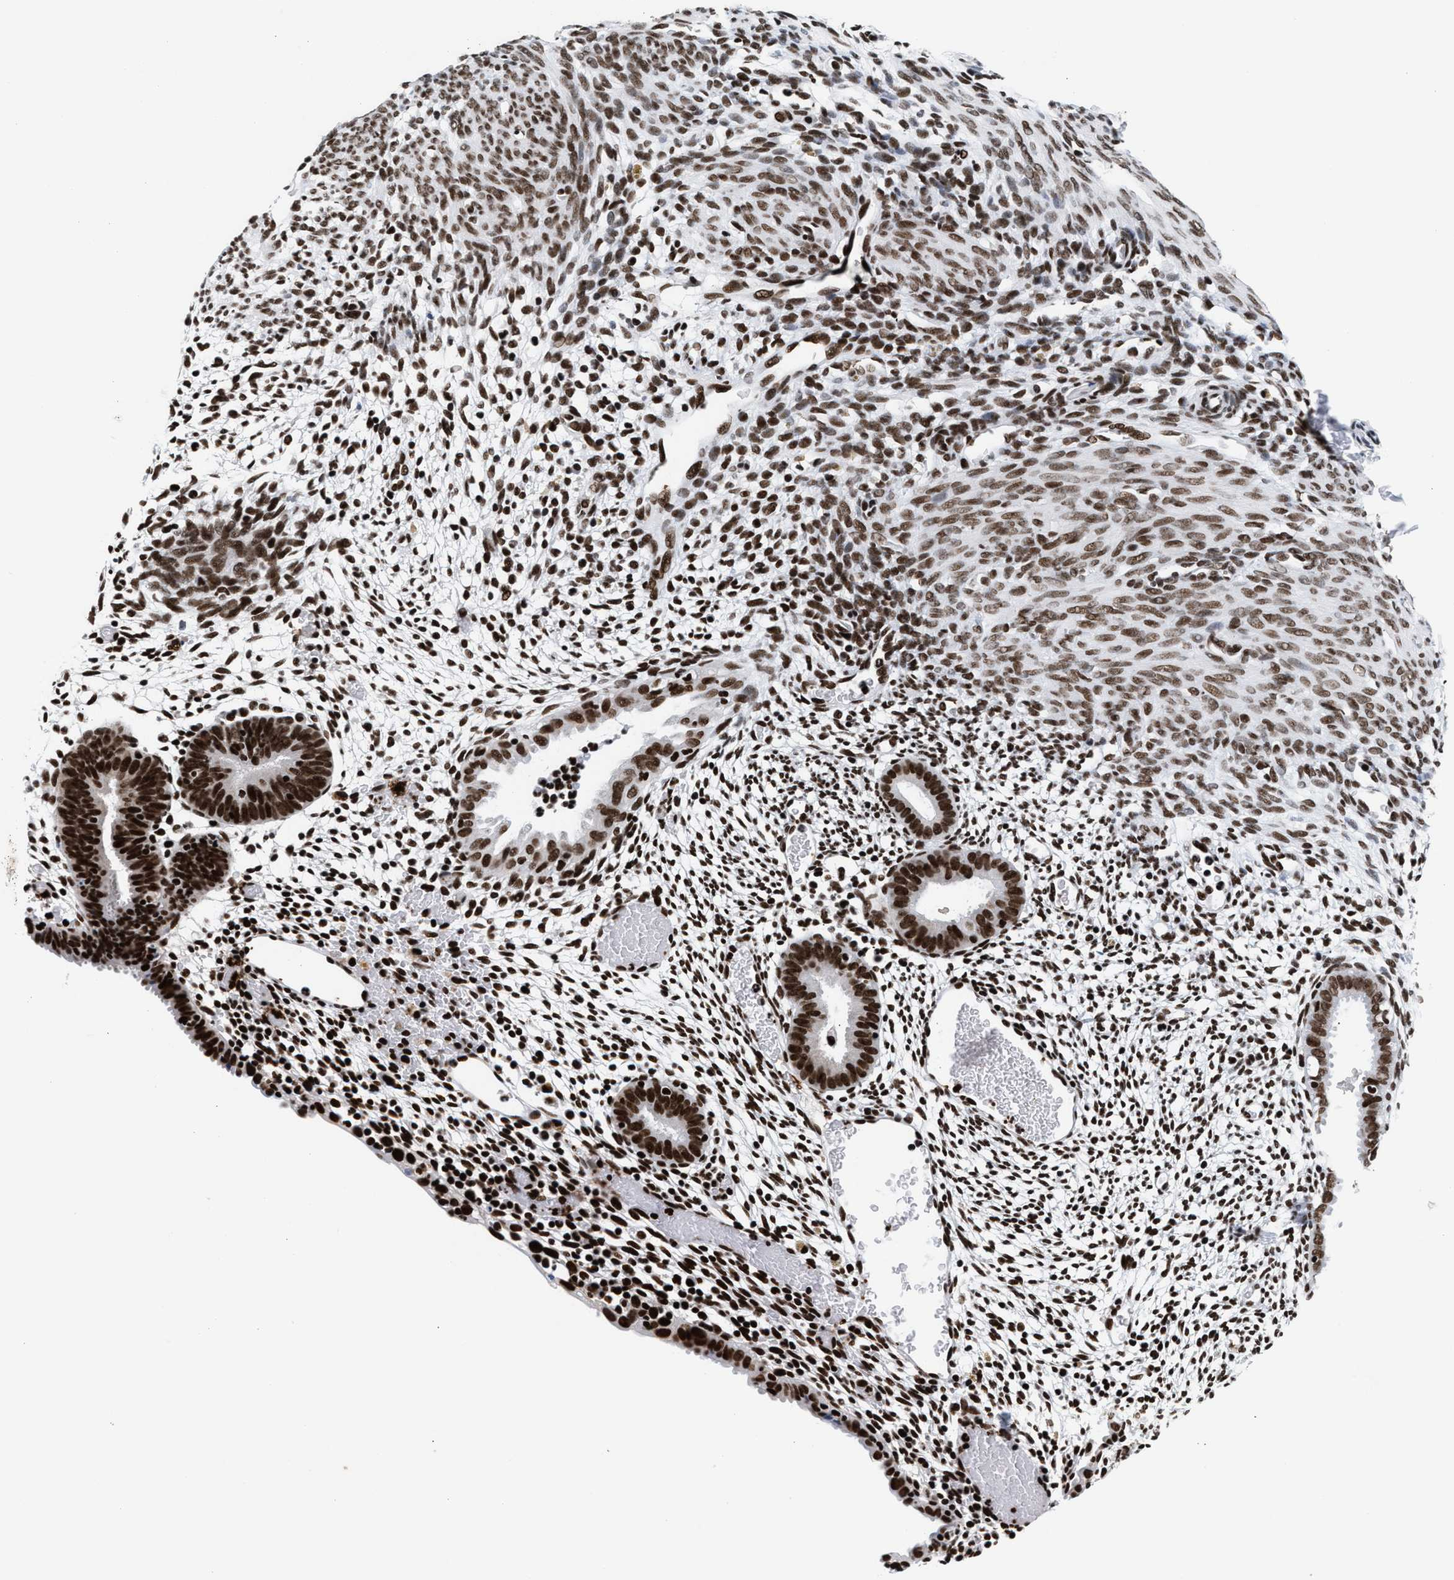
{"staining": {"intensity": "moderate", "quantity": "25%-75%", "location": "nuclear"}, "tissue": "endometrium", "cell_type": "Cells in endometrial stroma", "image_type": "normal", "snomed": [{"axis": "morphology", "description": "Normal tissue, NOS"}, {"axis": "morphology", "description": "Atrophy, NOS"}, {"axis": "topography", "description": "Uterus"}, {"axis": "topography", "description": "Endometrium"}], "caption": "This photomicrograph shows immunohistochemistry staining of normal endometrium, with medium moderate nuclear expression in approximately 25%-75% of cells in endometrial stroma.", "gene": "RAD21", "patient": {"sex": "female", "age": 68}}